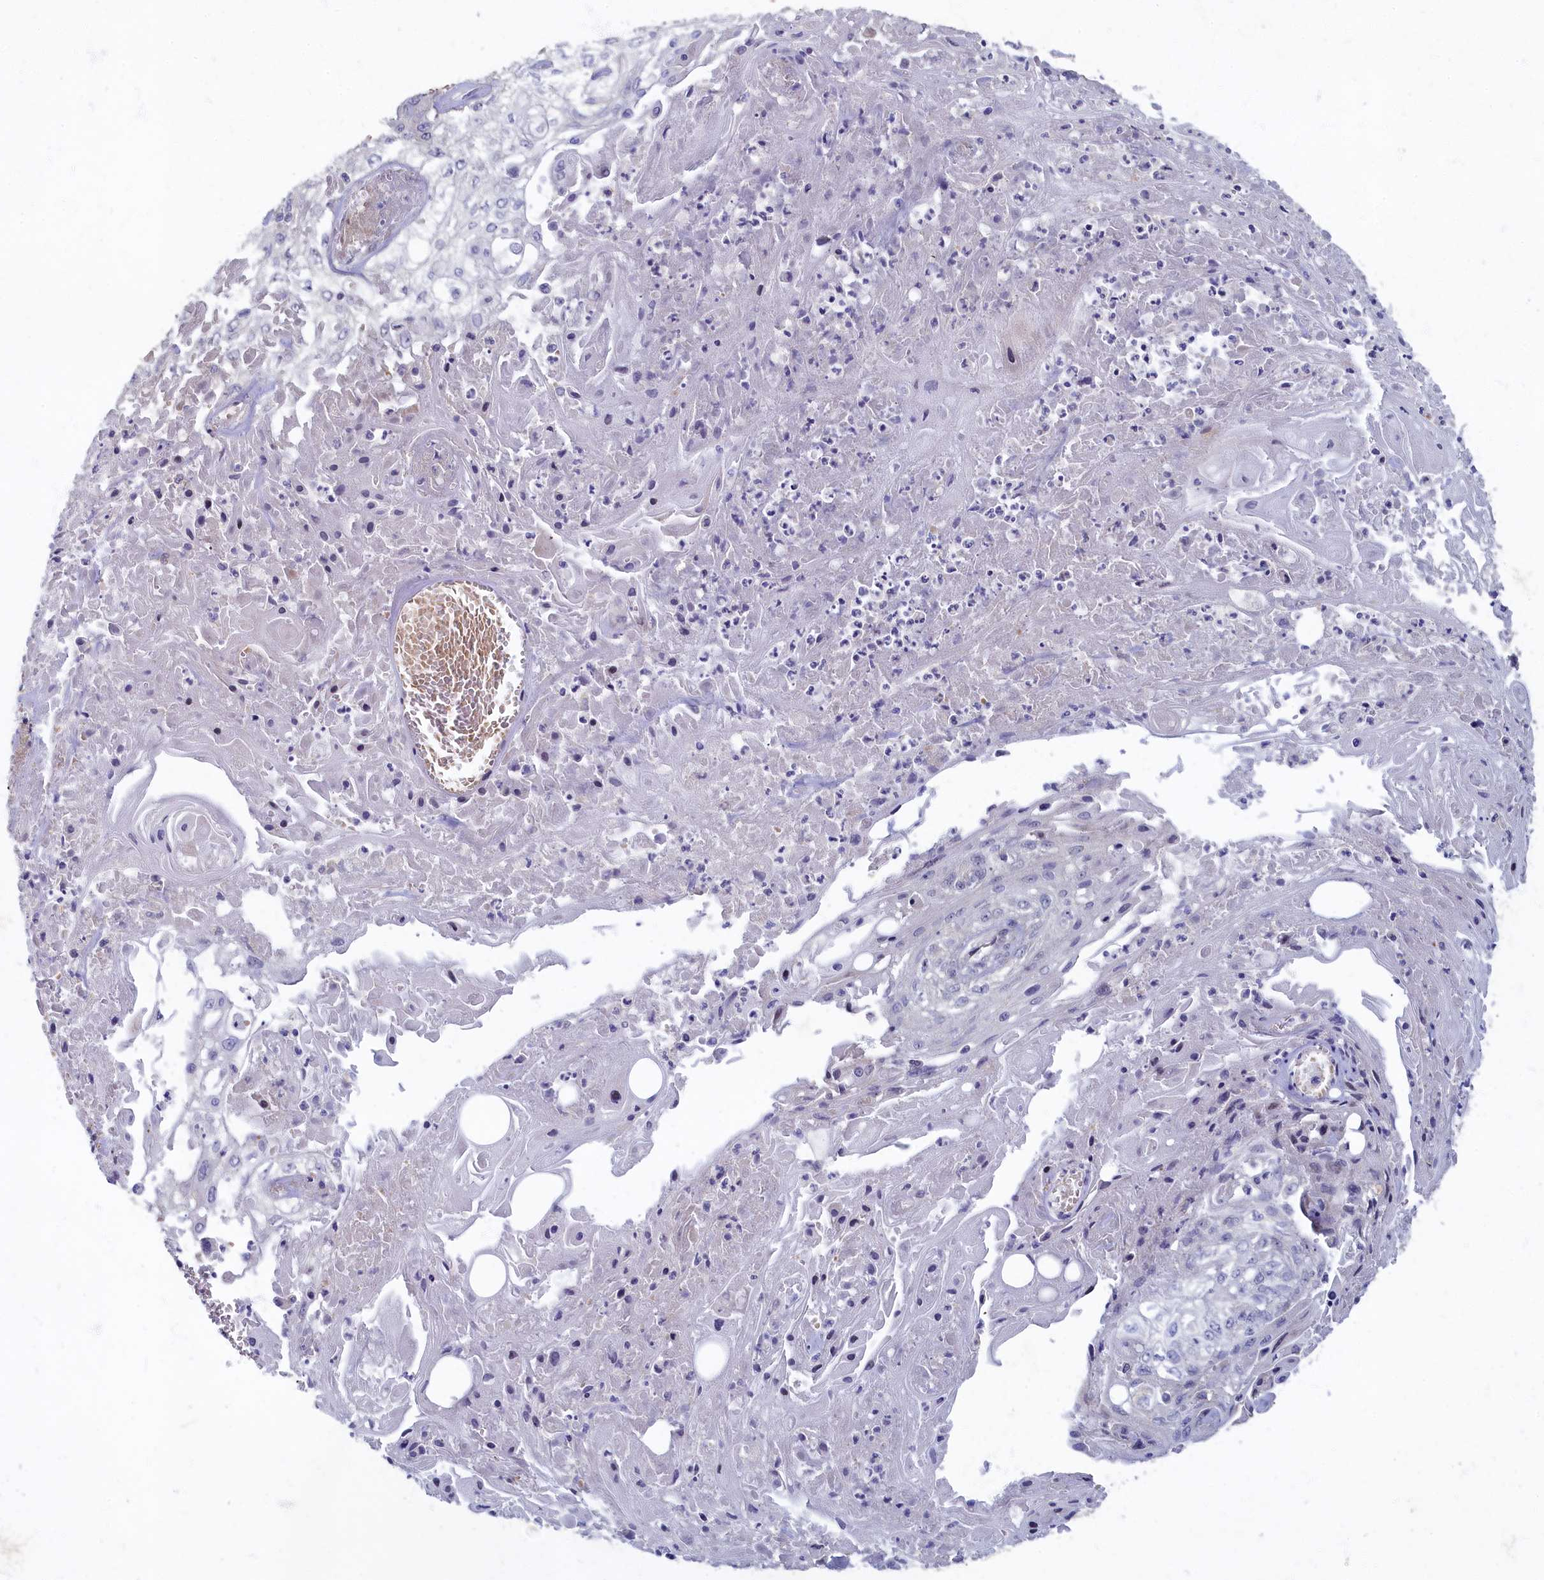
{"staining": {"intensity": "negative", "quantity": "none", "location": "none"}, "tissue": "skin cancer", "cell_type": "Tumor cells", "image_type": "cancer", "snomed": [{"axis": "morphology", "description": "Squamous cell carcinoma, NOS"}, {"axis": "morphology", "description": "Squamous cell carcinoma, metastatic, NOS"}, {"axis": "topography", "description": "Skin"}, {"axis": "topography", "description": "Lymph node"}], "caption": "An IHC histopathology image of skin cancer is shown. There is no staining in tumor cells of skin cancer.", "gene": "HUNK", "patient": {"sex": "male", "age": 75}}